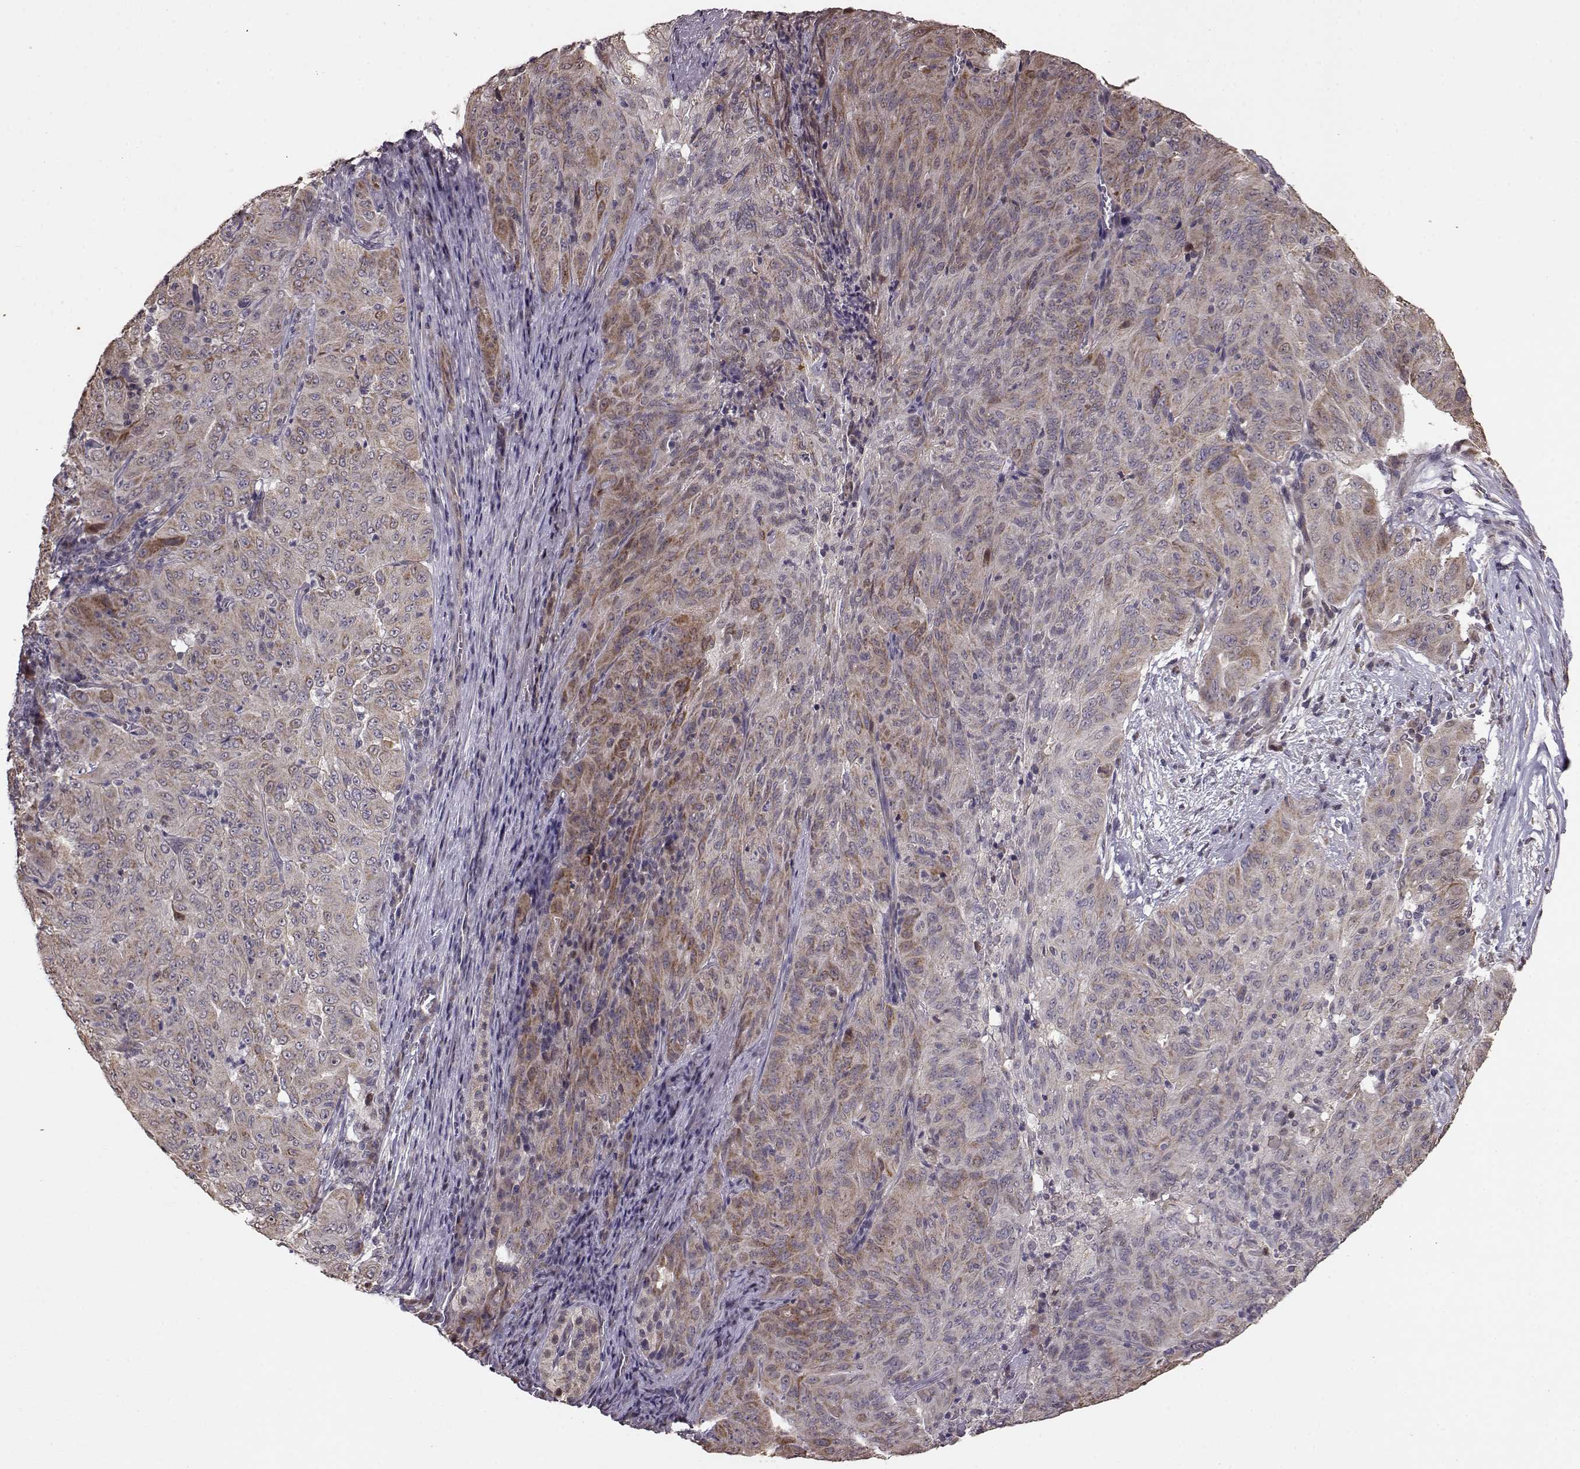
{"staining": {"intensity": "weak", "quantity": "25%-75%", "location": "cytoplasmic/membranous"}, "tissue": "pancreatic cancer", "cell_type": "Tumor cells", "image_type": "cancer", "snomed": [{"axis": "morphology", "description": "Adenocarcinoma, NOS"}, {"axis": "topography", "description": "Pancreas"}], "caption": "About 25%-75% of tumor cells in human pancreatic cancer (adenocarcinoma) display weak cytoplasmic/membranous protein expression as visualized by brown immunohistochemical staining.", "gene": "BACH2", "patient": {"sex": "male", "age": 63}}